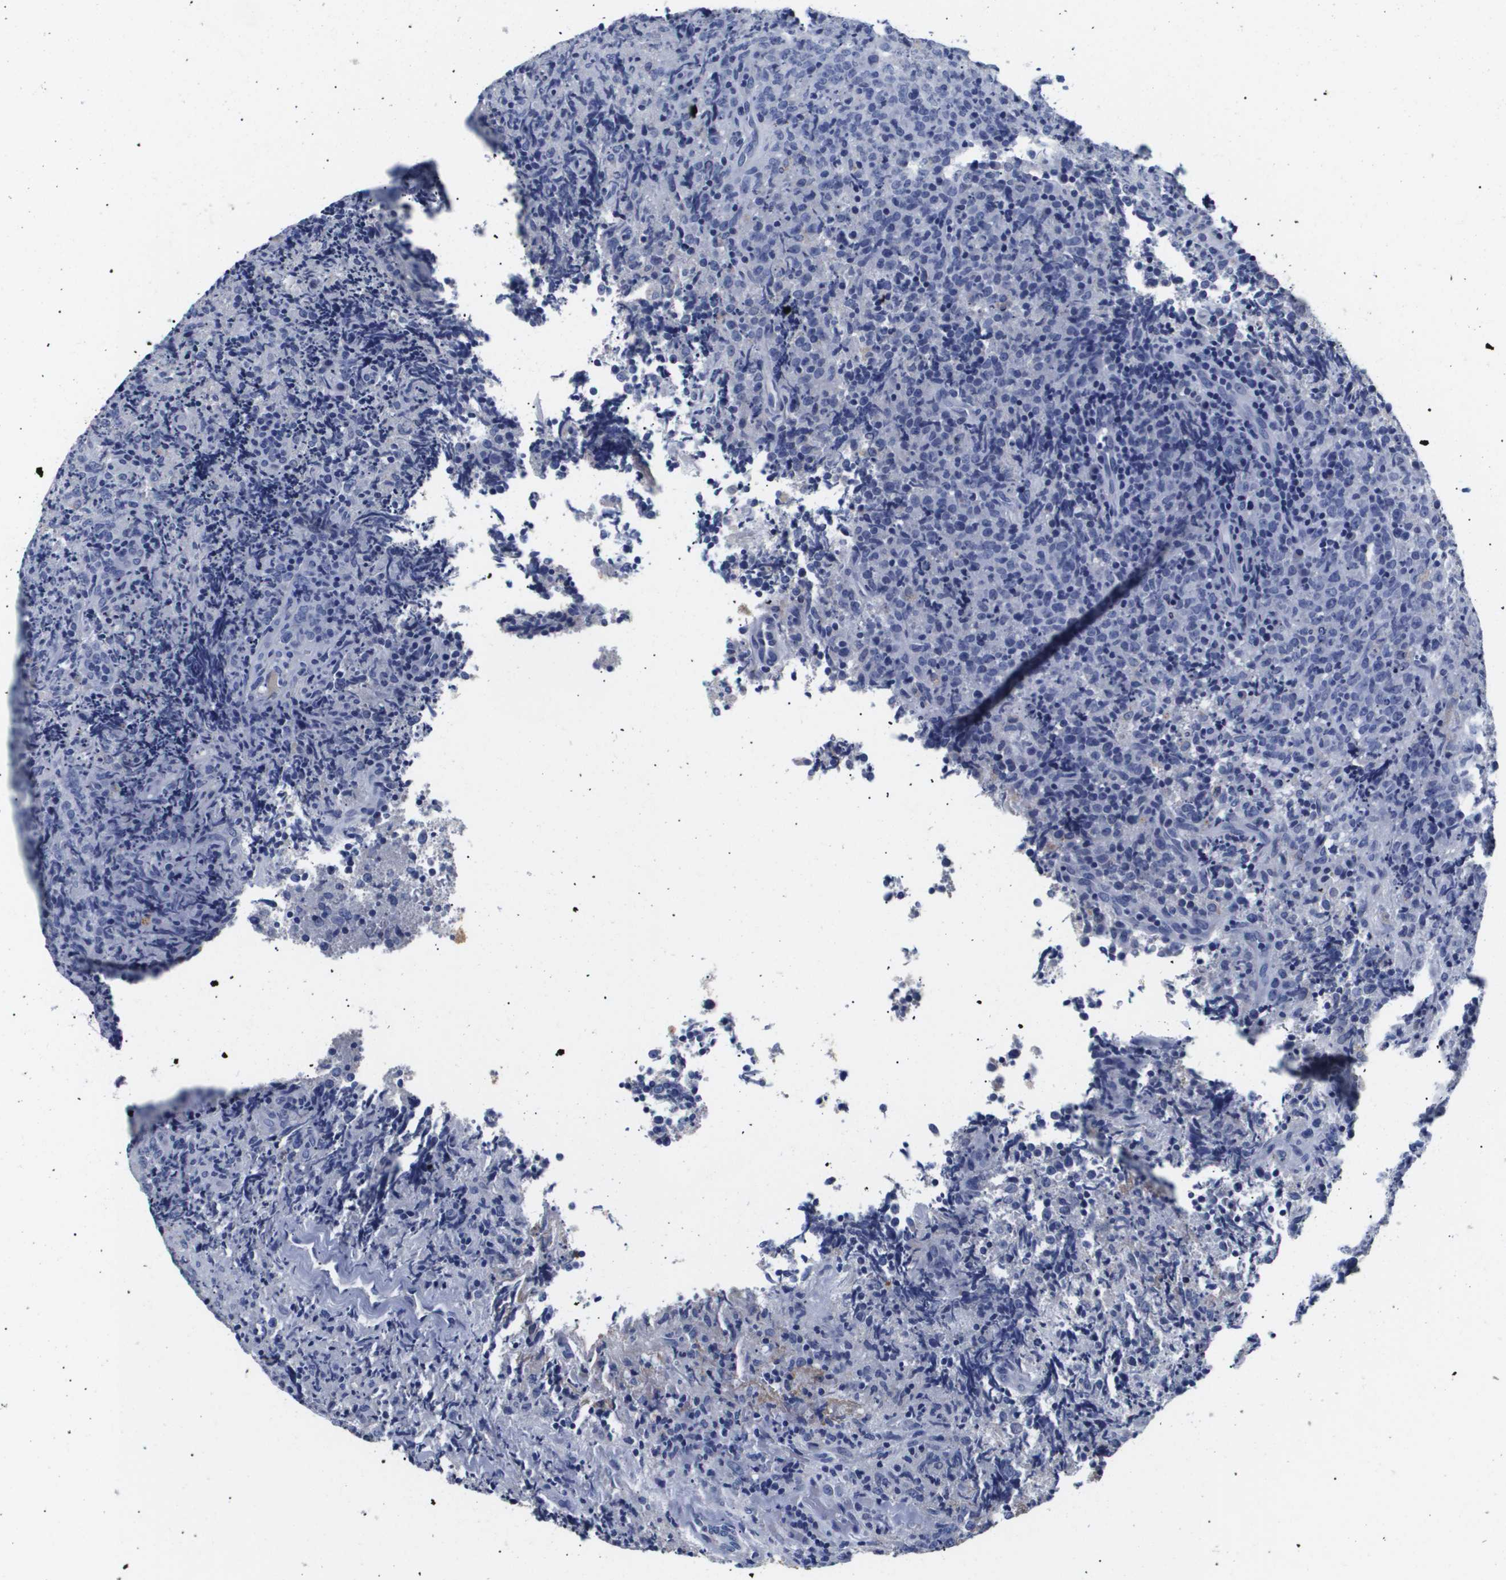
{"staining": {"intensity": "negative", "quantity": "none", "location": "none"}, "tissue": "lymphoma", "cell_type": "Tumor cells", "image_type": "cancer", "snomed": [{"axis": "morphology", "description": "Malignant lymphoma, non-Hodgkin's type, High grade"}, {"axis": "topography", "description": "Tonsil"}], "caption": "Immunohistochemistry (IHC) image of human high-grade malignant lymphoma, non-Hodgkin's type stained for a protein (brown), which shows no staining in tumor cells. (Stains: DAB (3,3'-diaminobenzidine) immunohistochemistry (IHC) with hematoxylin counter stain, Microscopy: brightfield microscopy at high magnification).", "gene": "ATP6V0A4", "patient": {"sex": "female", "age": 36}}